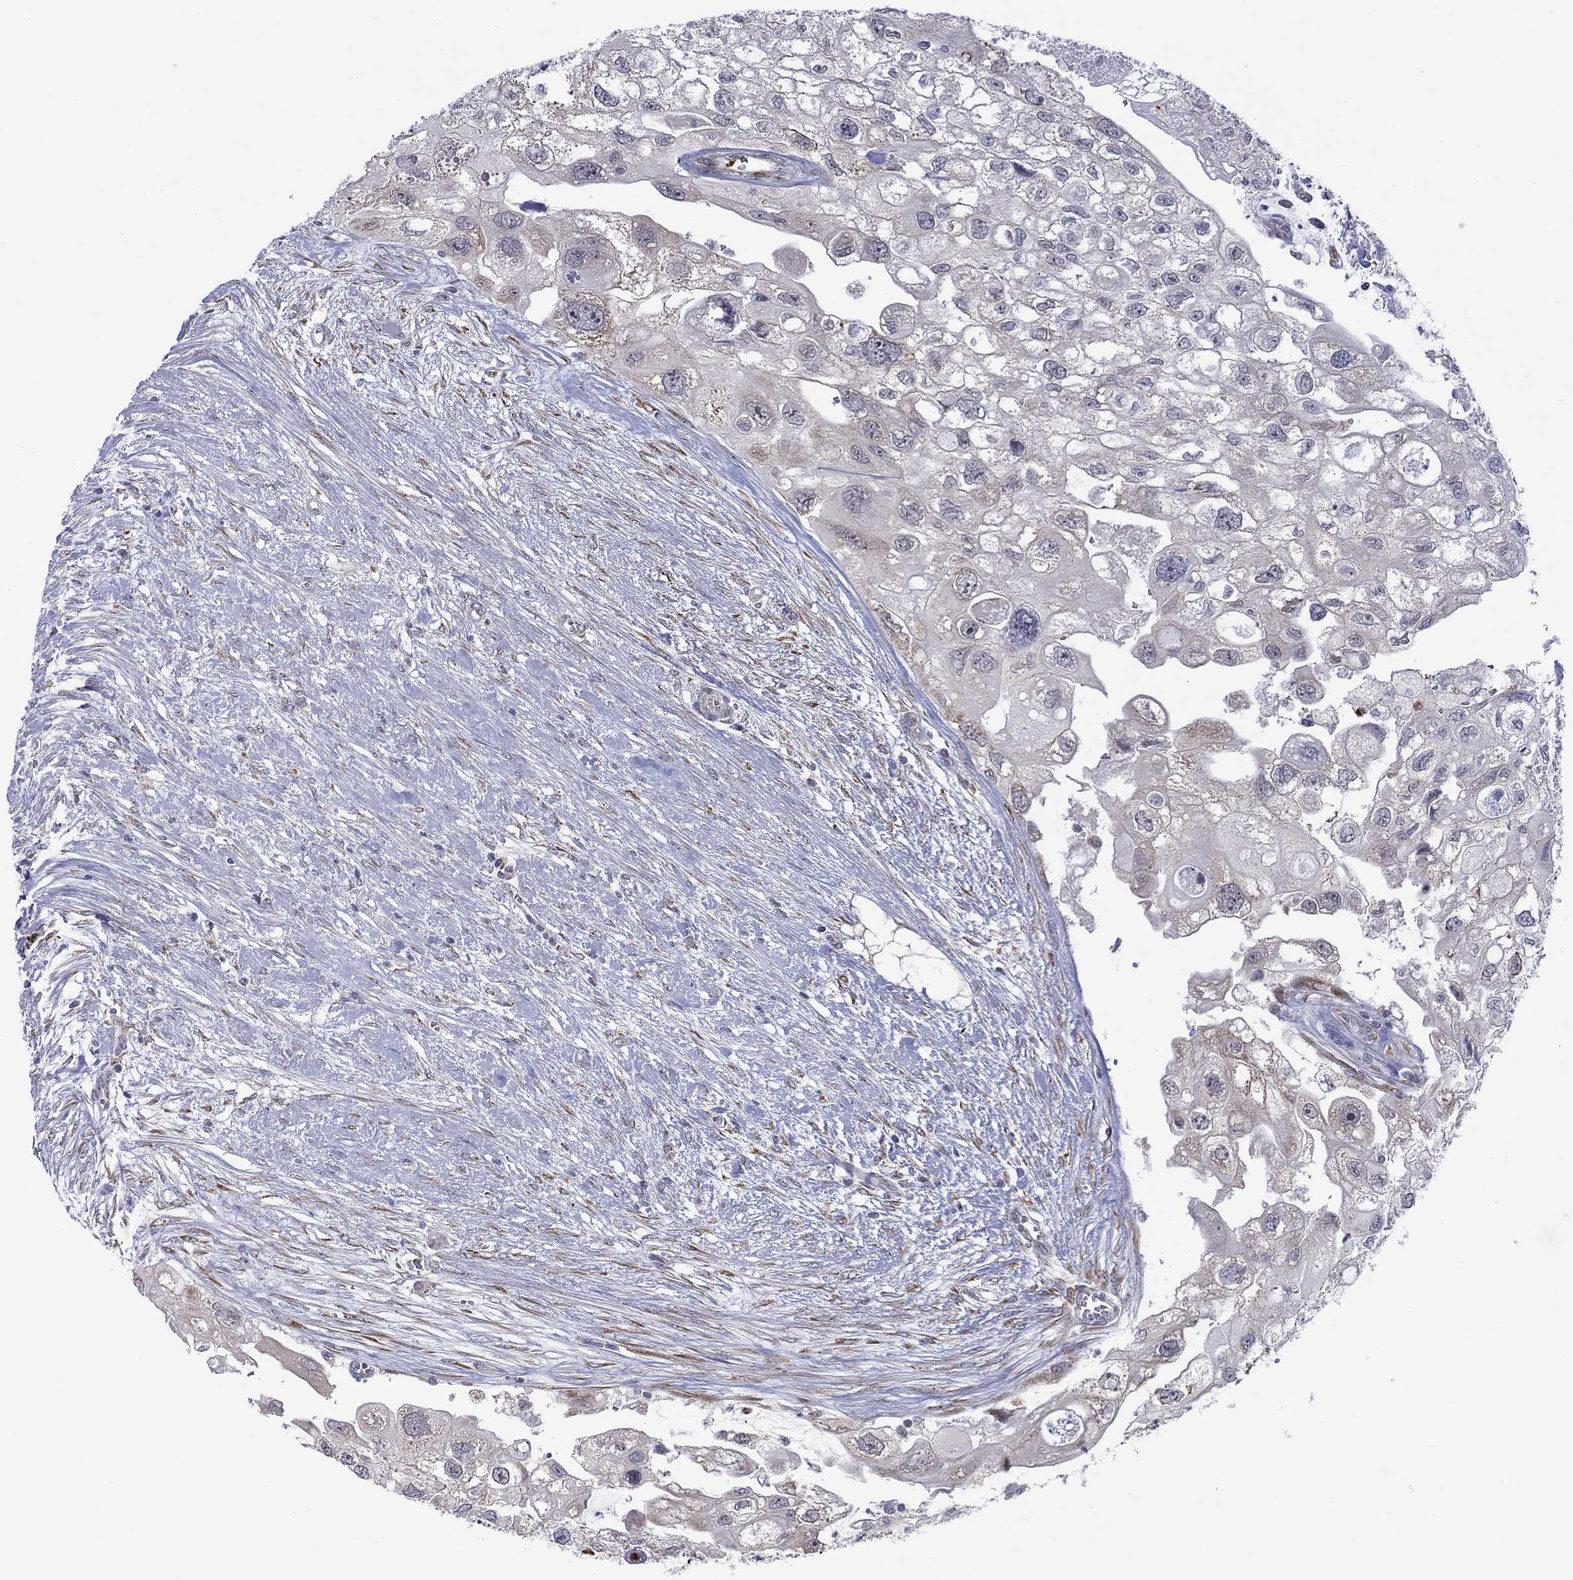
{"staining": {"intensity": "negative", "quantity": "none", "location": "none"}, "tissue": "urothelial cancer", "cell_type": "Tumor cells", "image_type": "cancer", "snomed": [{"axis": "morphology", "description": "Urothelial carcinoma, High grade"}, {"axis": "topography", "description": "Urinary bladder"}], "caption": "High power microscopy image of an immunohistochemistry (IHC) micrograph of urothelial cancer, revealing no significant staining in tumor cells.", "gene": "MTRFR", "patient": {"sex": "male", "age": 59}}